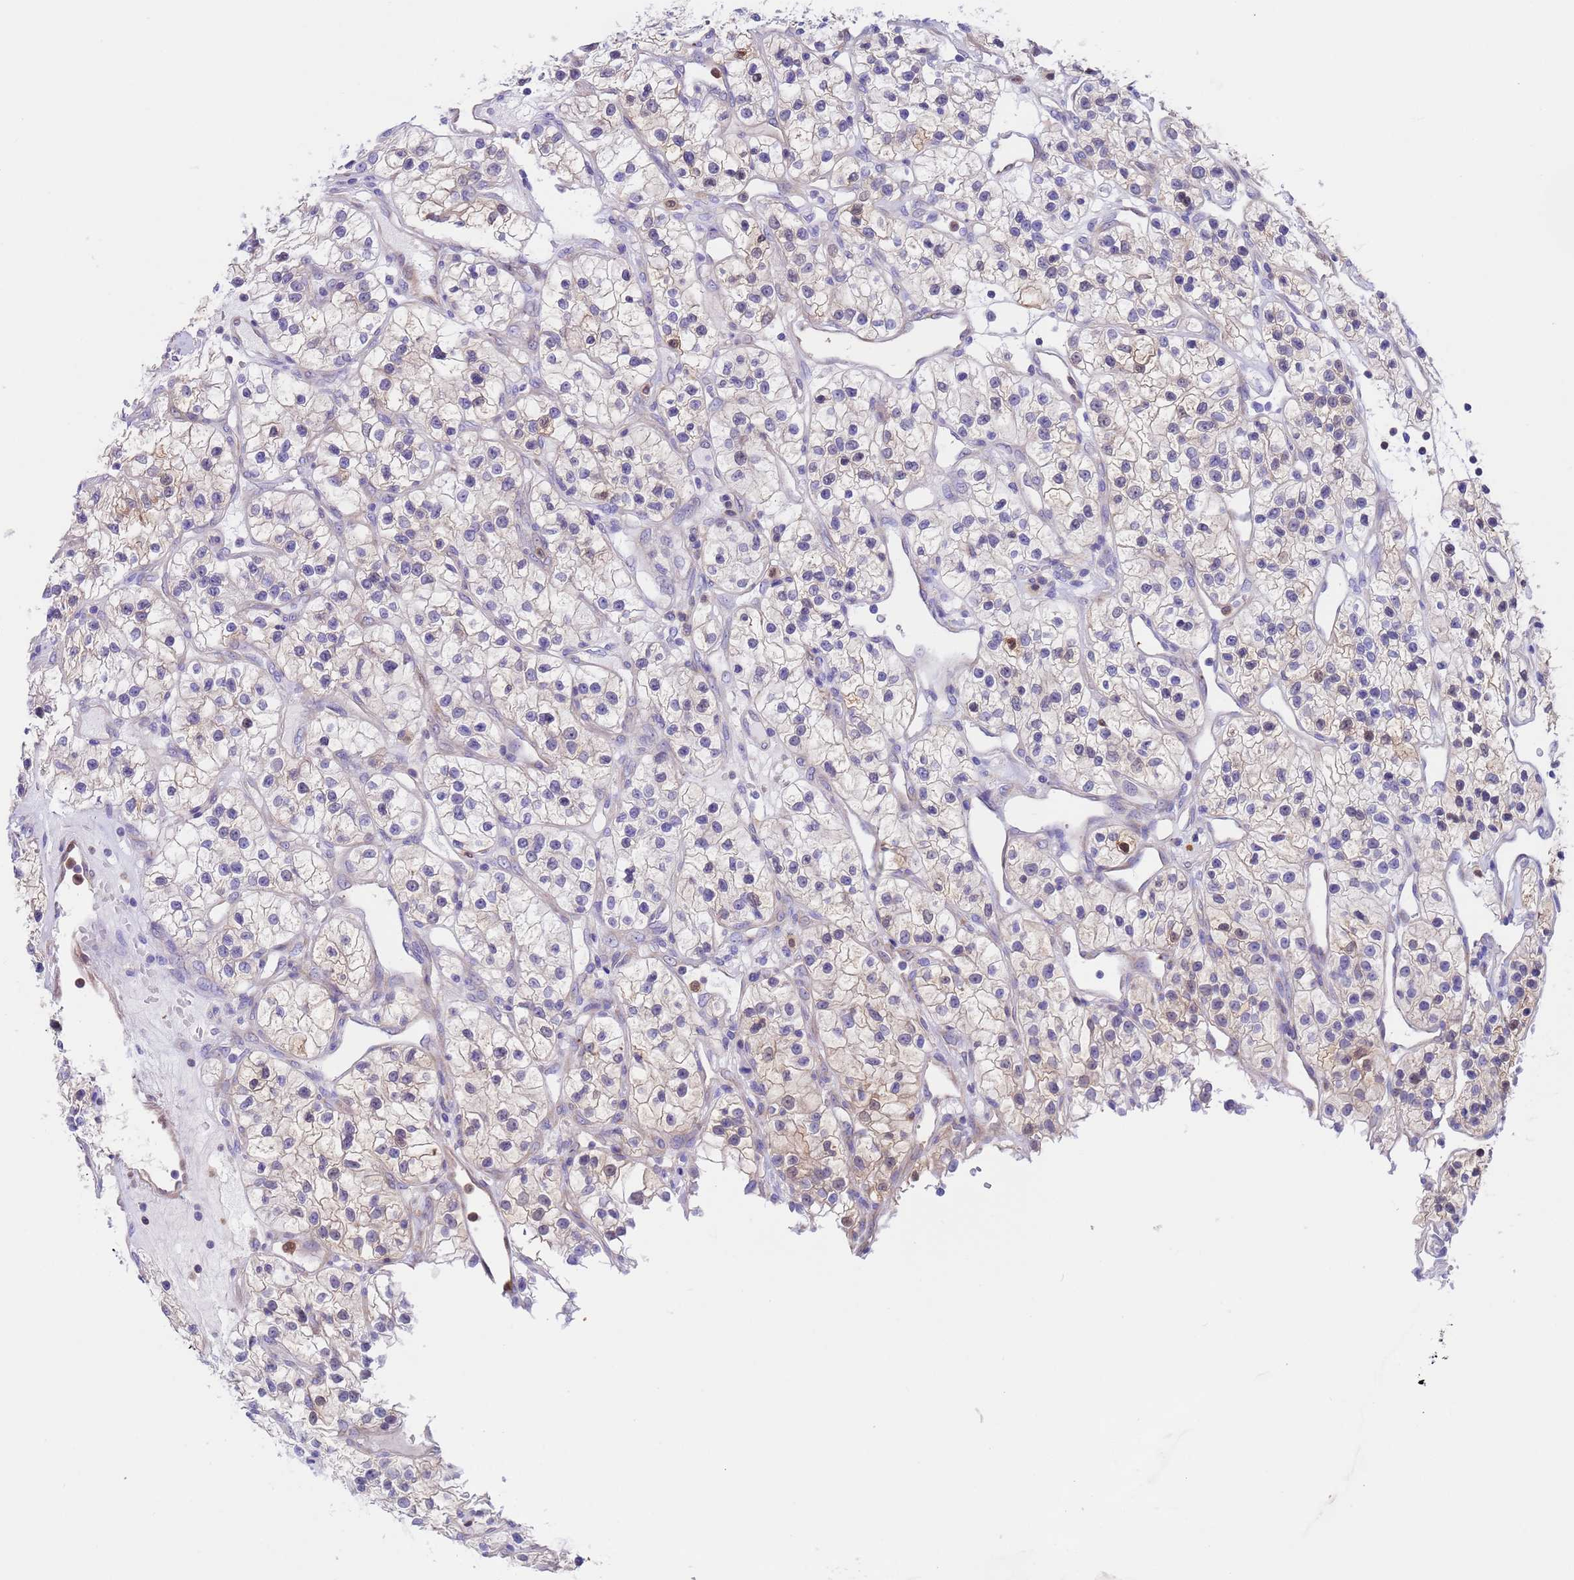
{"staining": {"intensity": "negative", "quantity": "none", "location": "none"}, "tissue": "renal cancer", "cell_type": "Tumor cells", "image_type": "cancer", "snomed": [{"axis": "morphology", "description": "Adenocarcinoma, NOS"}, {"axis": "topography", "description": "Kidney"}], "caption": "The histopathology image exhibits no significant staining in tumor cells of adenocarcinoma (renal).", "gene": "C6orf47", "patient": {"sex": "female", "age": 57}}